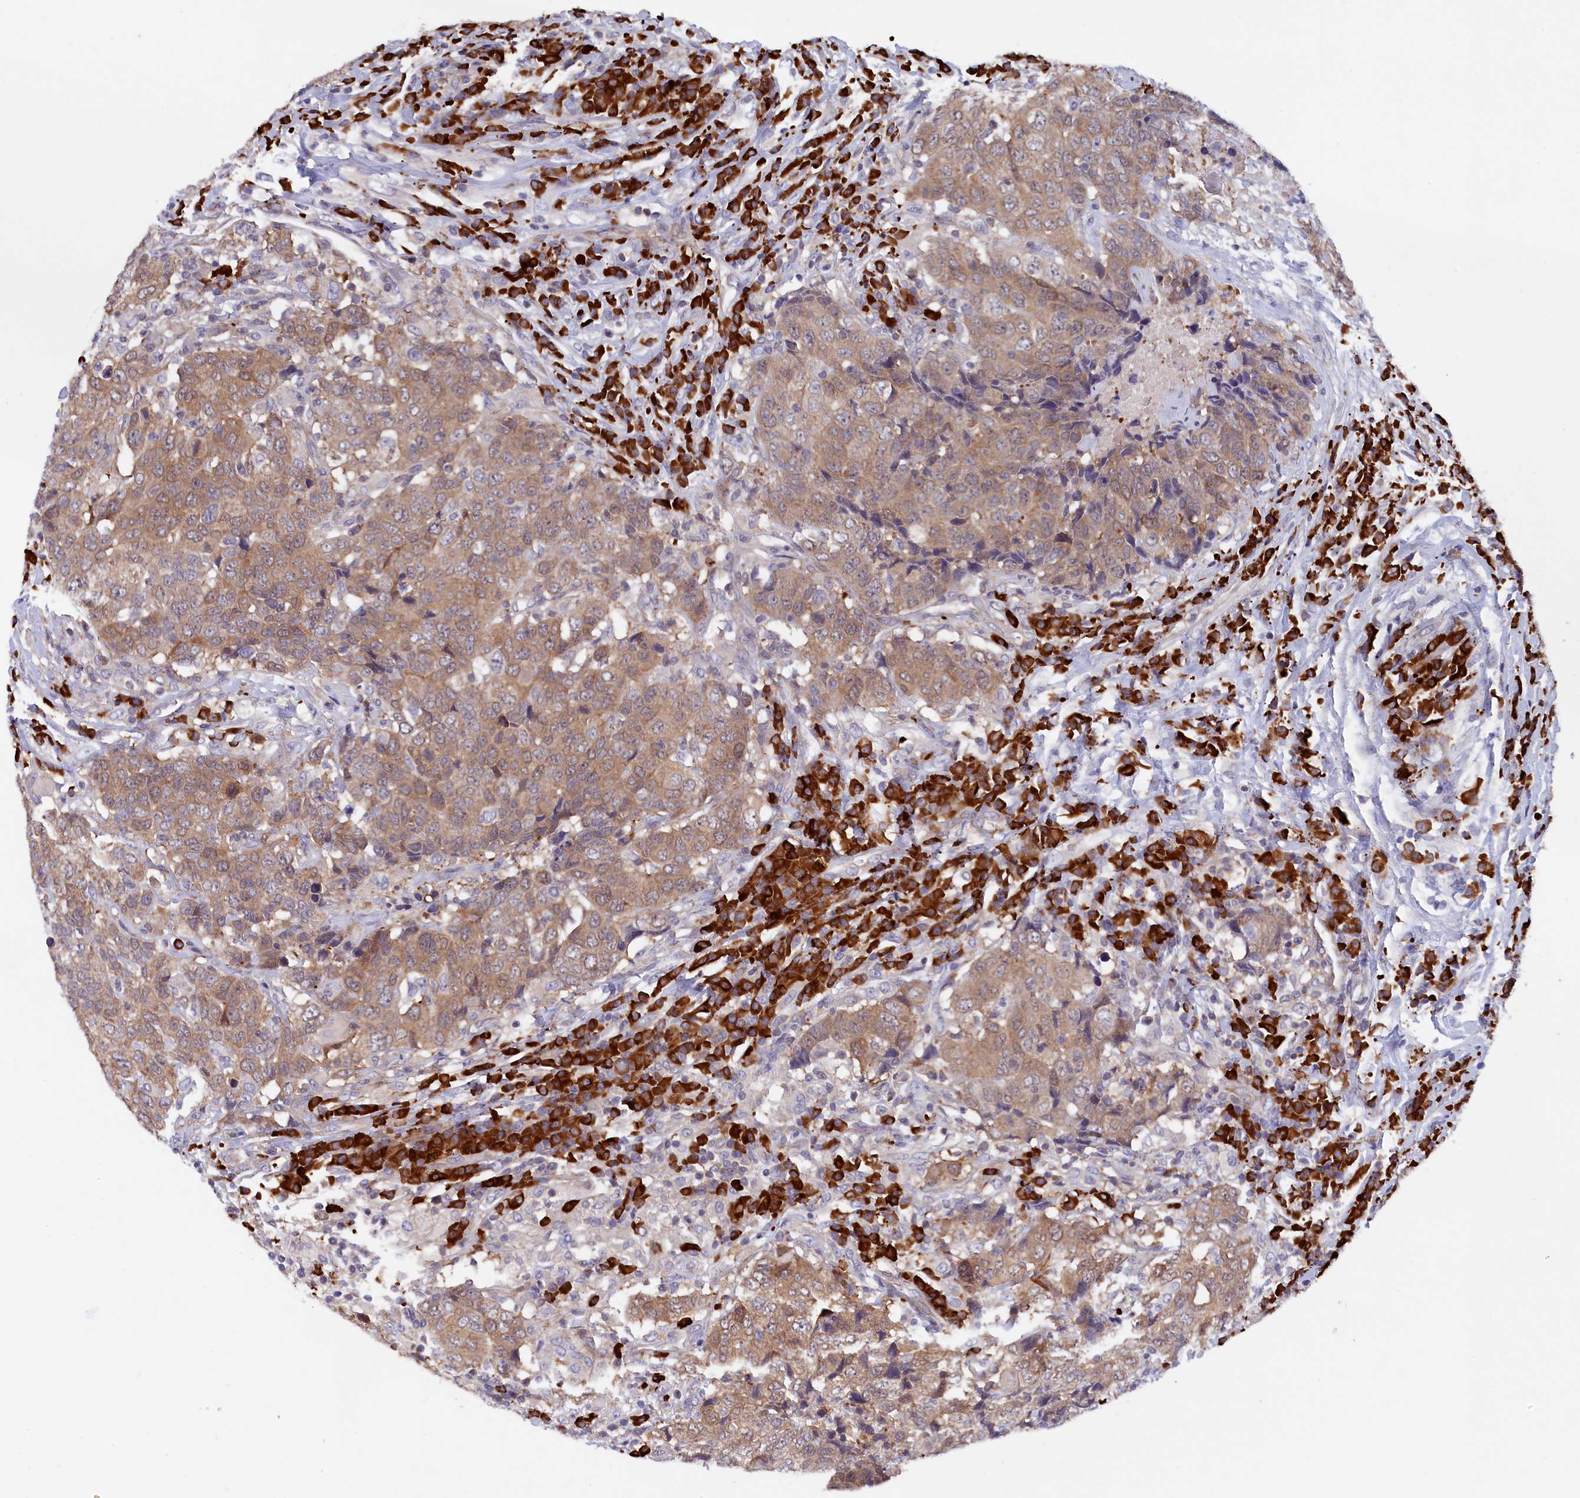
{"staining": {"intensity": "moderate", "quantity": ">75%", "location": "cytoplasmic/membranous"}, "tissue": "head and neck cancer", "cell_type": "Tumor cells", "image_type": "cancer", "snomed": [{"axis": "morphology", "description": "Squamous cell carcinoma, NOS"}, {"axis": "topography", "description": "Head-Neck"}], "caption": "This photomicrograph demonstrates immunohistochemistry staining of human squamous cell carcinoma (head and neck), with medium moderate cytoplasmic/membranous expression in approximately >75% of tumor cells.", "gene": "JPT2", "patient": {"sex": "male", "age": 66}}